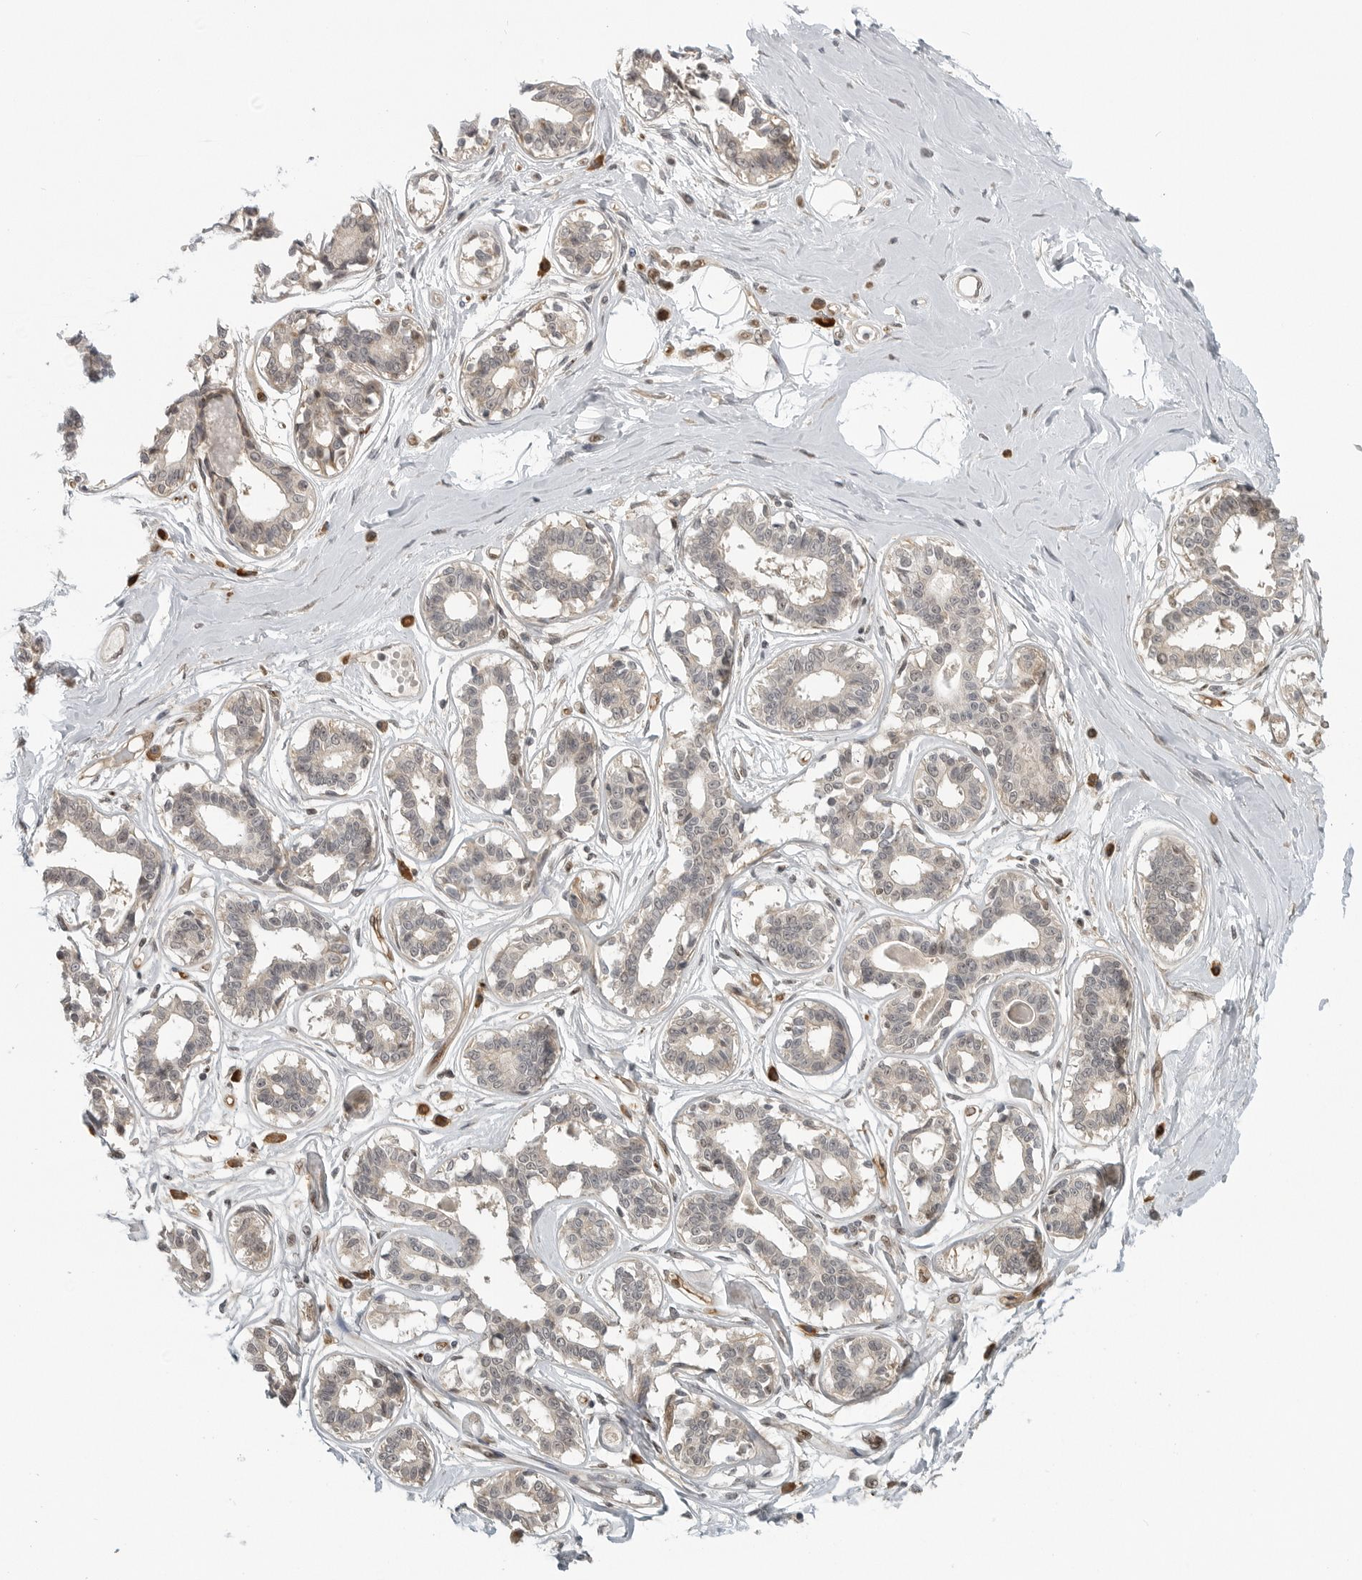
{"staining": {"intensity": "negative", "quantity": "none", "location": "none"}, "tissue": "breast", "cell_type": "Adipocytes", "image_type": "normal", "snomed": [{"axis": "morphology", "description": "Normal tissue, NOS"}, {"axis": "topography", "description": "Breast"}], "caption": "A histopathology image of human breast is negative for staining in adipocytes. The staining is performed using DAB brown chromogen with nuclei counter-stained in using hematoxylin.", "gene": "CEP295NL", "patient": {"sex": "female", "age": 45}}